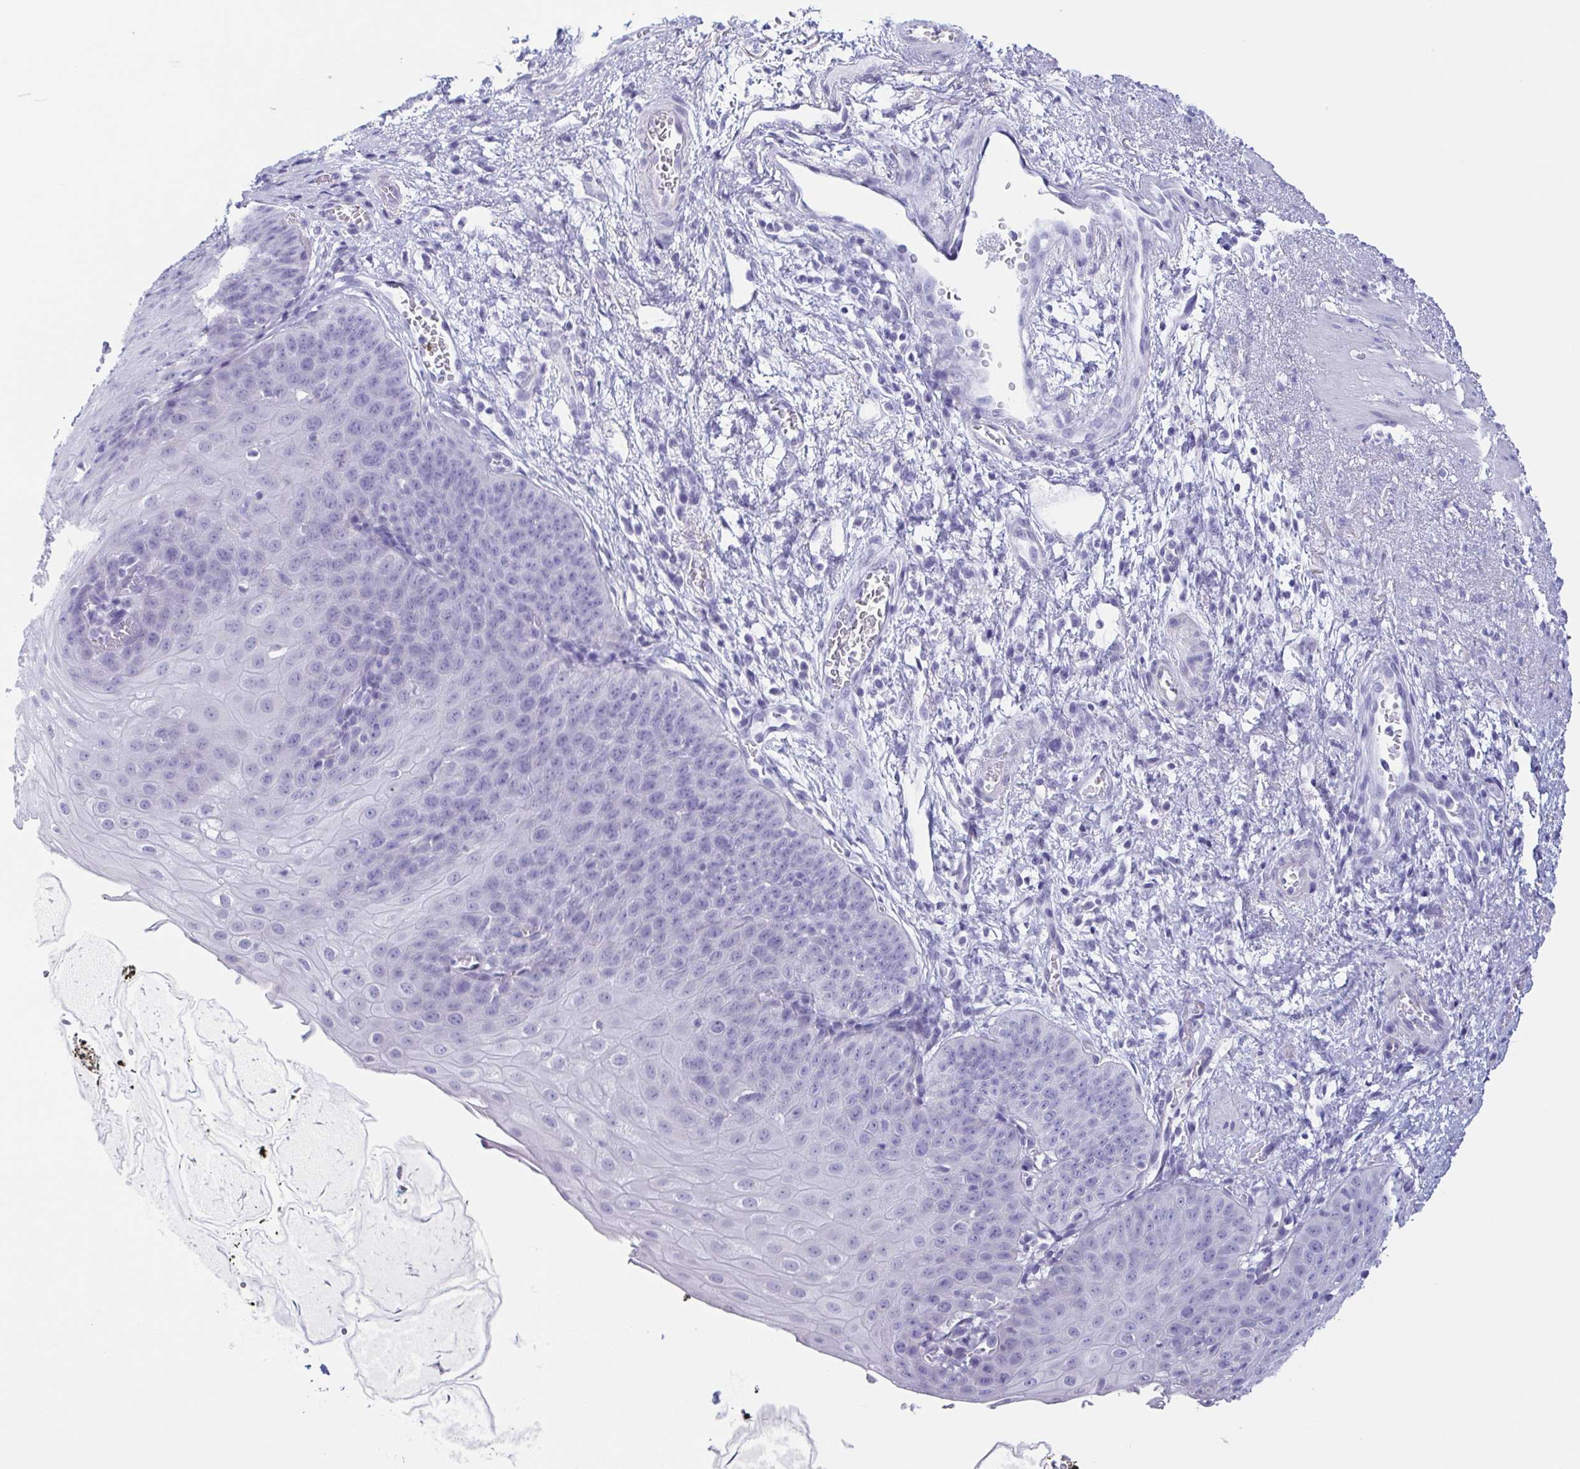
{"staining": {"intensity": "negative", "quantity": "none", "location": "none"}, "tissue": "esophagus", "cell_type": "Squamous epithelial cells", "image_type": "normal", "snomed": [{"axis": "morphology", "description": "Normal tissue, NOS"}, {"axis": "topography", "description": "Esophagus"}], "caption": "High magnification brightfield microscopy of benign esophagus stained with DAB (brown) and counterstained with hematoxylin (blue): squamous epithelial cells show no significant expression. The staining is performed using DAB (3,3'-diaminobenzidine) brown chromogen with nuclei counter-stained in using hematoxylin.", "gene": "PRR27", "patient": {"sex": "male", "age": 71}}